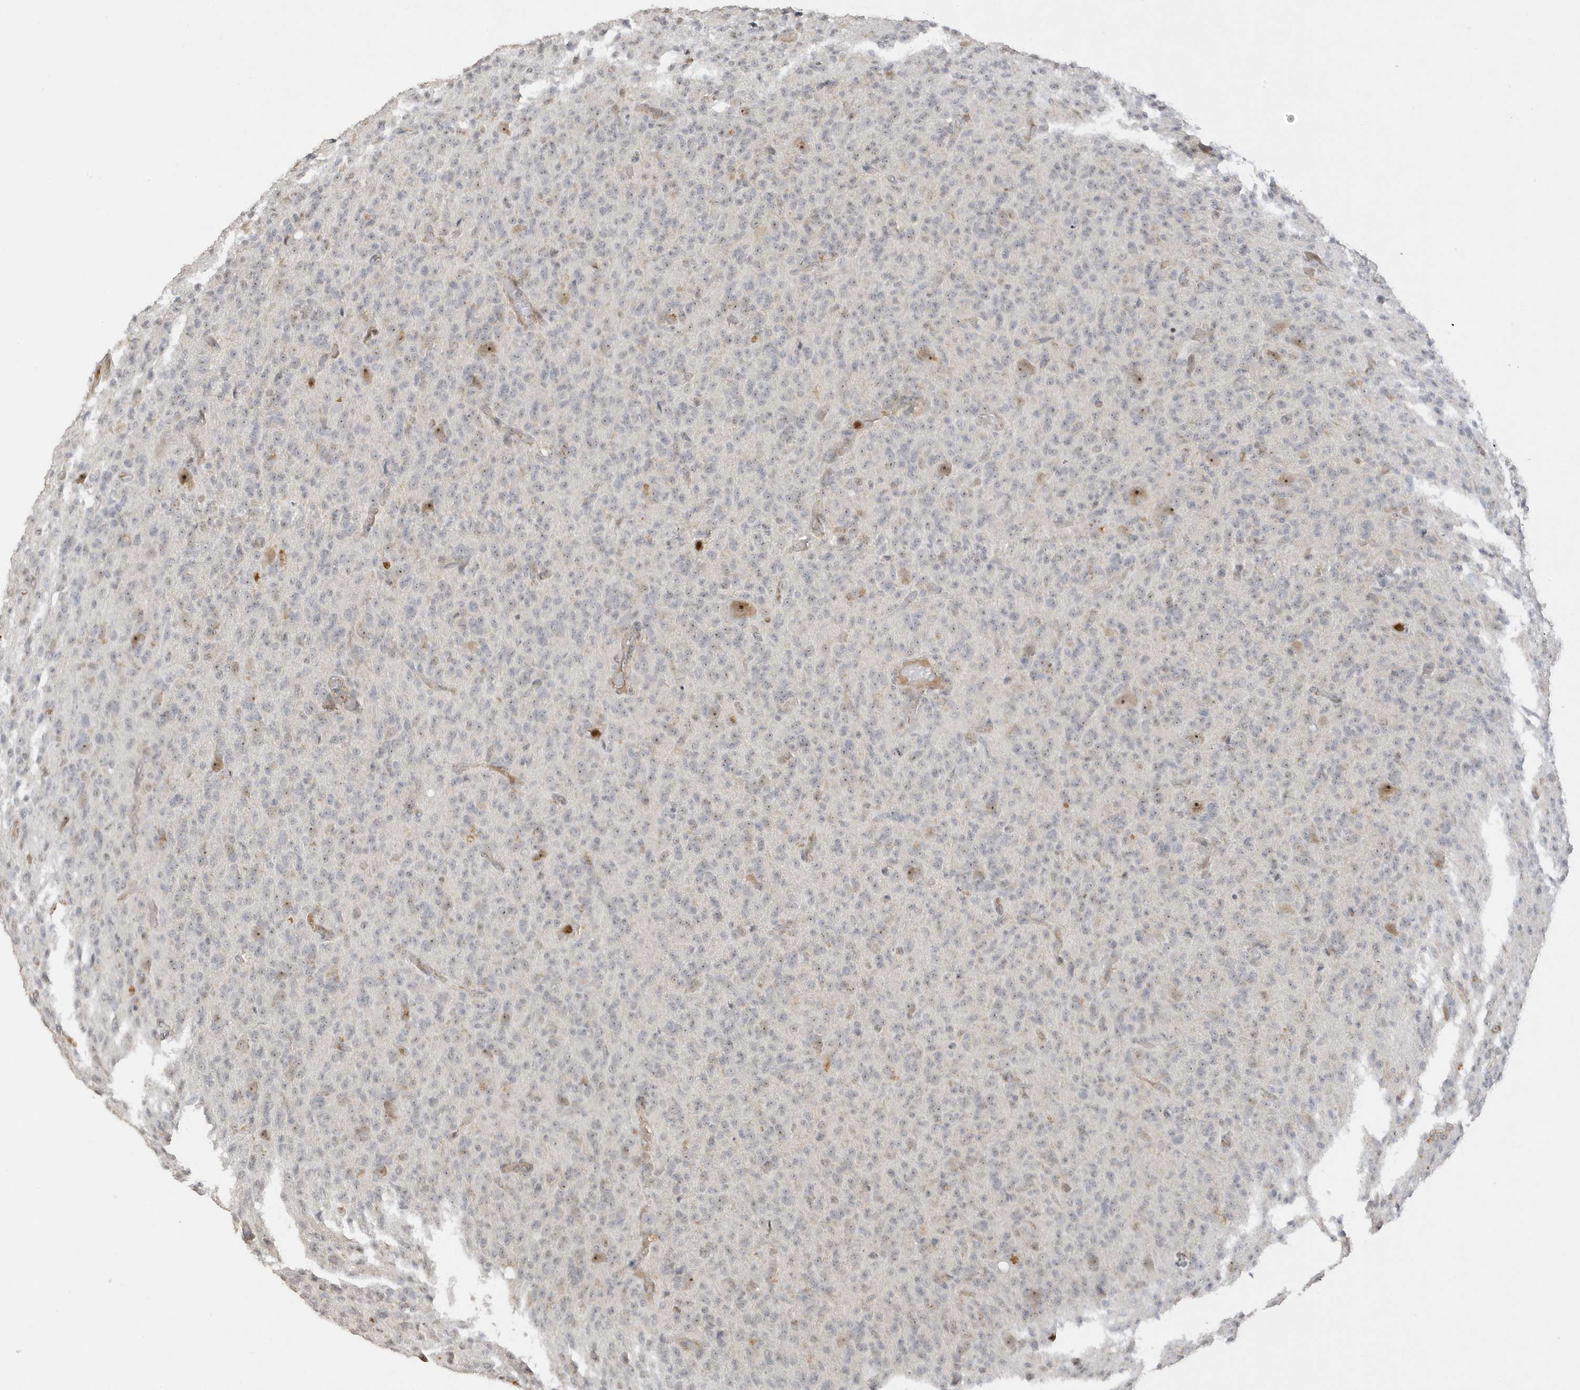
{"staining": {"intensity": "weak", "quantity": "25%-75%", "location": "nuclear"}, "tissue": "glioma", "cell_type": "Tumor cells", "image_type": "cancer", "snomed": [{"axis": "morphology", "description": "Glioma, malignant, High grade"}, {"axis": "topography", "description": "Brain"}], "caption": "Immunohistochemical staining of human malignant glioma (high-grade) reveals low levels of weak nuclear protein staining in approximately 25%-75% of tumor cells.", "gene": "DDX18", "patient": {"sex": "female", "age": 57}}